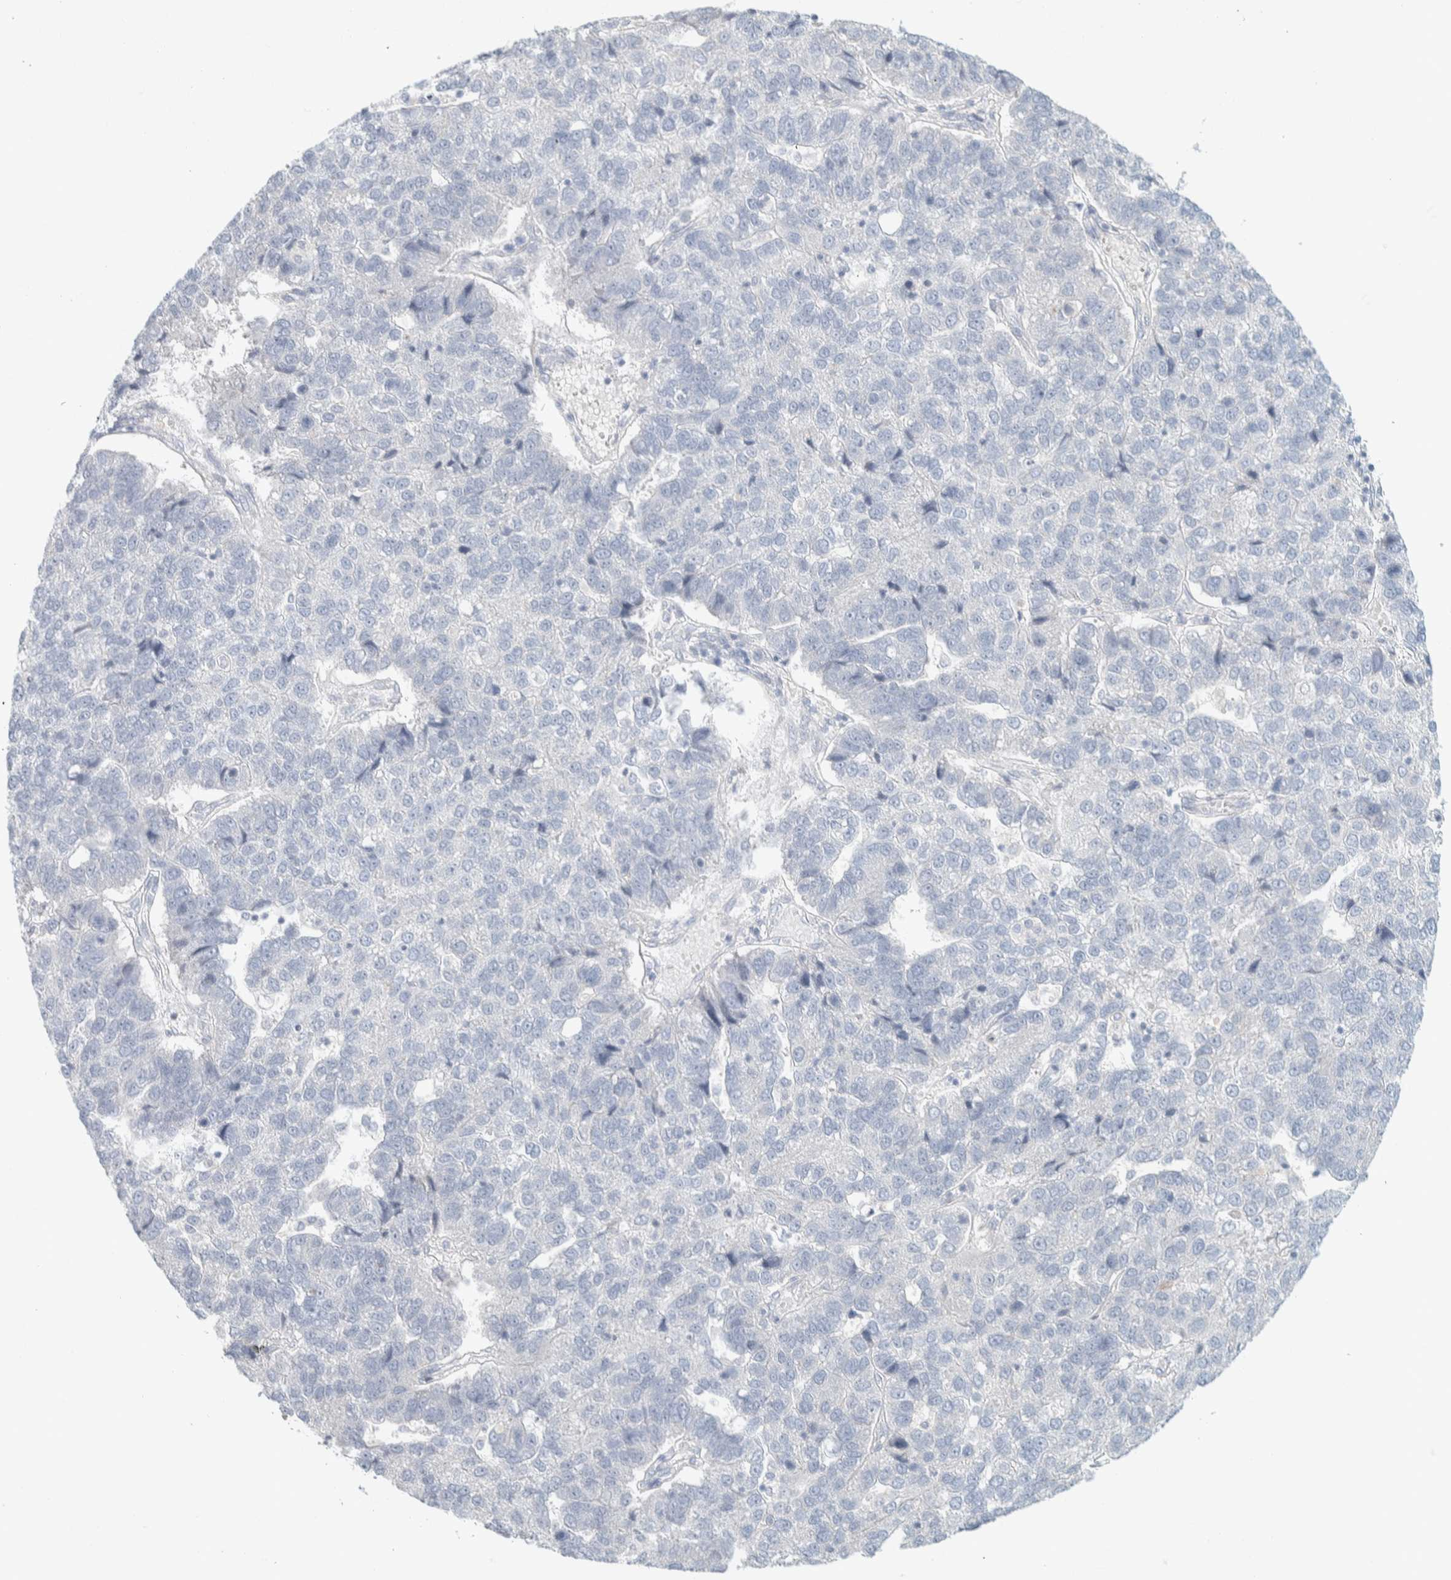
{"staining": {"intensity": "negative", "quantity": "none", "location": "none"}, "tissue": "pancreatic cancer", "cell_type": "Tumor cells", "image_type": "cancer", "snomed": [{"axis": "morphology", "description": "Adenocarcinoma, NOS"}, {"axis": "topography", "description": "Pancreas"}], "caption": "Pancreatic adenocarcinoma stained for a protein using immunohistochemistry (IHC) reveals no expression tumor cells.", "gene": "ALOX12B", "patient": {"sex": "female", "age": 61}}